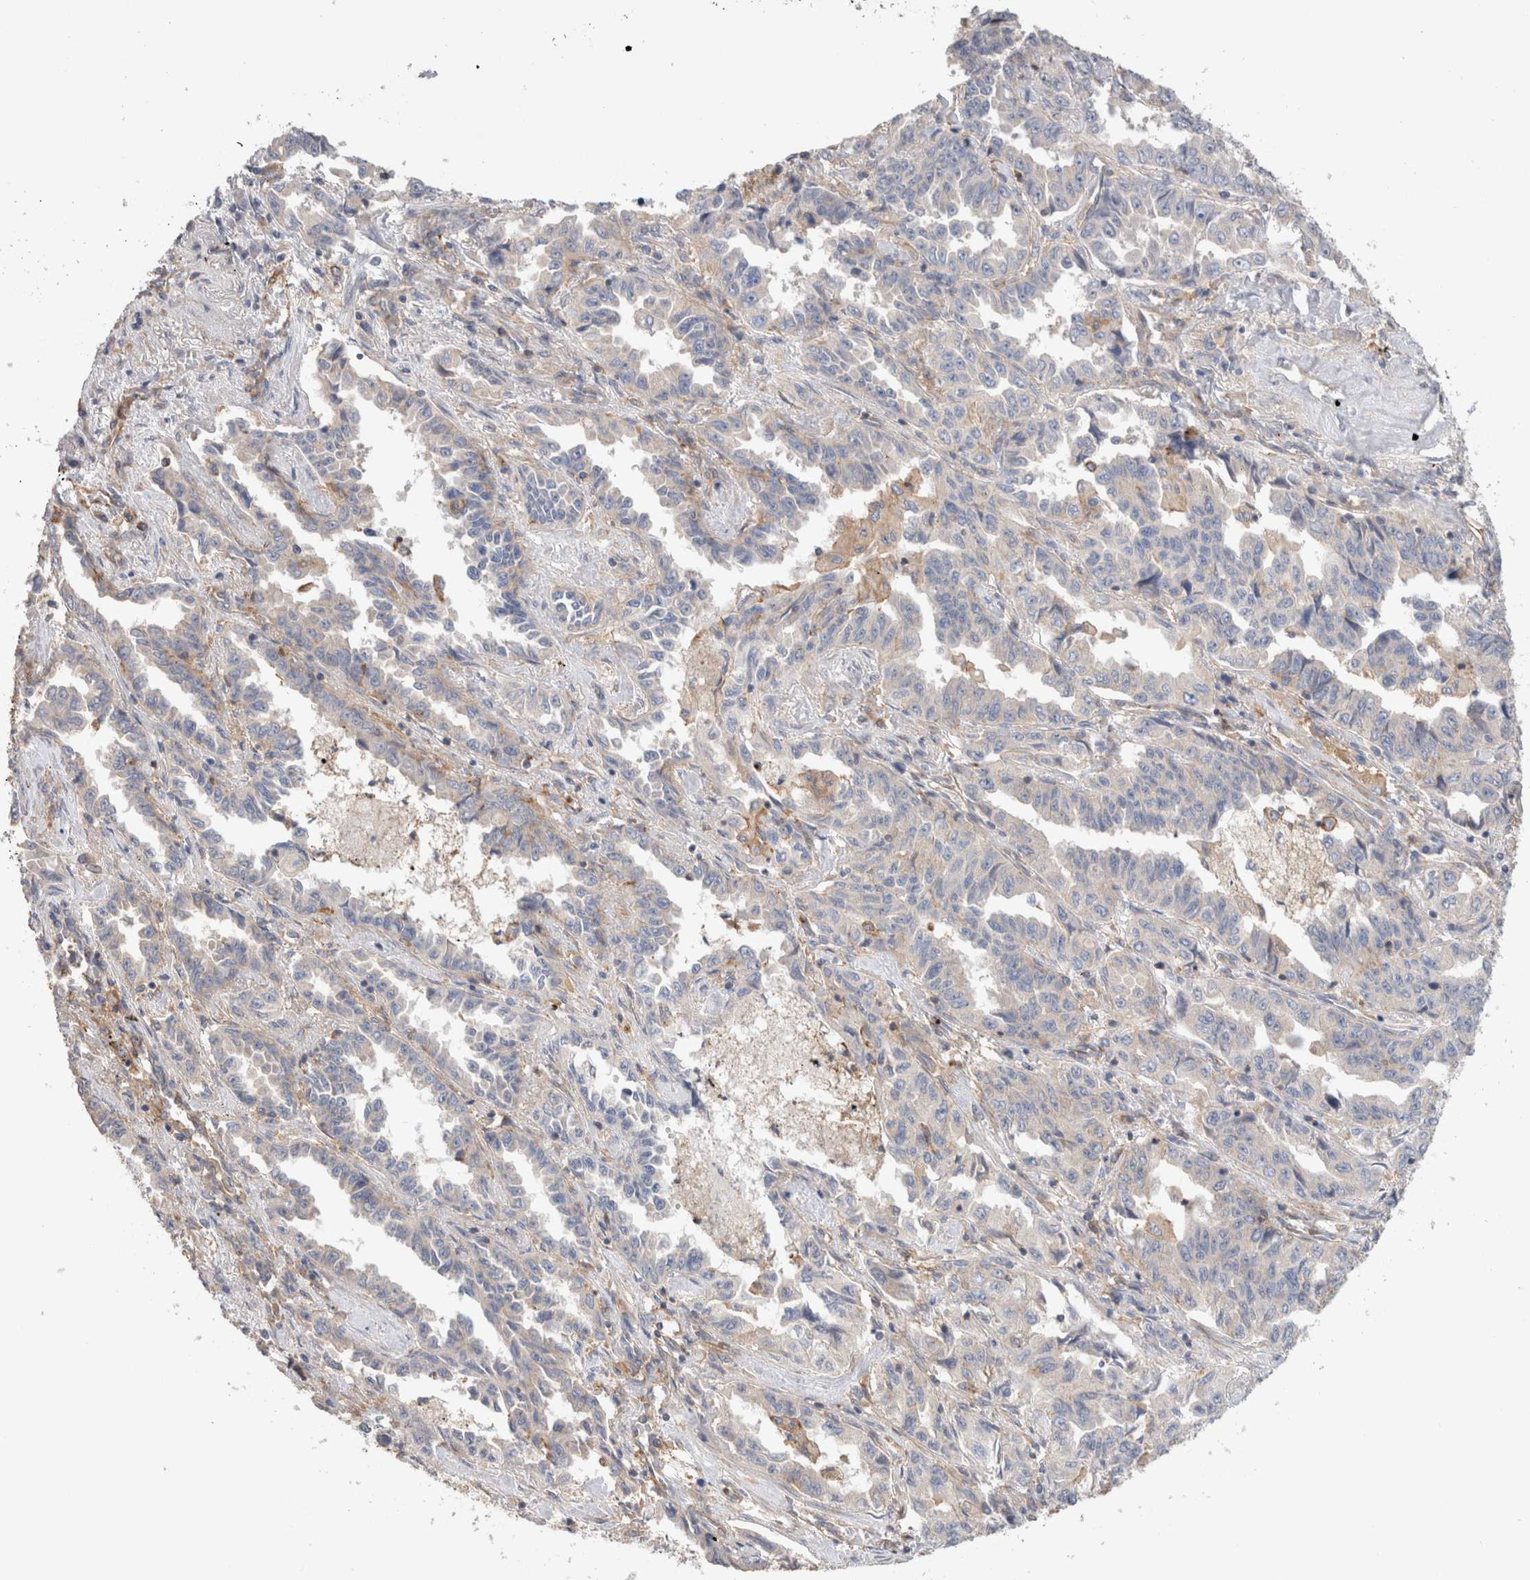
{"staining": {"intensity": "negative", "quantity": "none", "location": "none"}, "tissue": "lung cancer", "cell_type": "Tumor cells", "image_type": "cancer", "snomed": [{"axis": "morphology", "description": "Adenocarcinoma, NOS"}, {"axis": "topography", "description": "Lung"}], "caption": "High magnification brightfield microscopy of lung adenocarcinoma stained with DAB (brown) and counterstained with hematoxylin (blue): tumor cells show no significant staining. The staining was performed using DAB (3,3'-diaminobenzidine) to visualize the protein expression in brown, while the nuclei were stained in blue with hematoxylin (Magnification: 20x).", "gene": "CFAP418", "patient": {"sex": "female", "age": 51}}